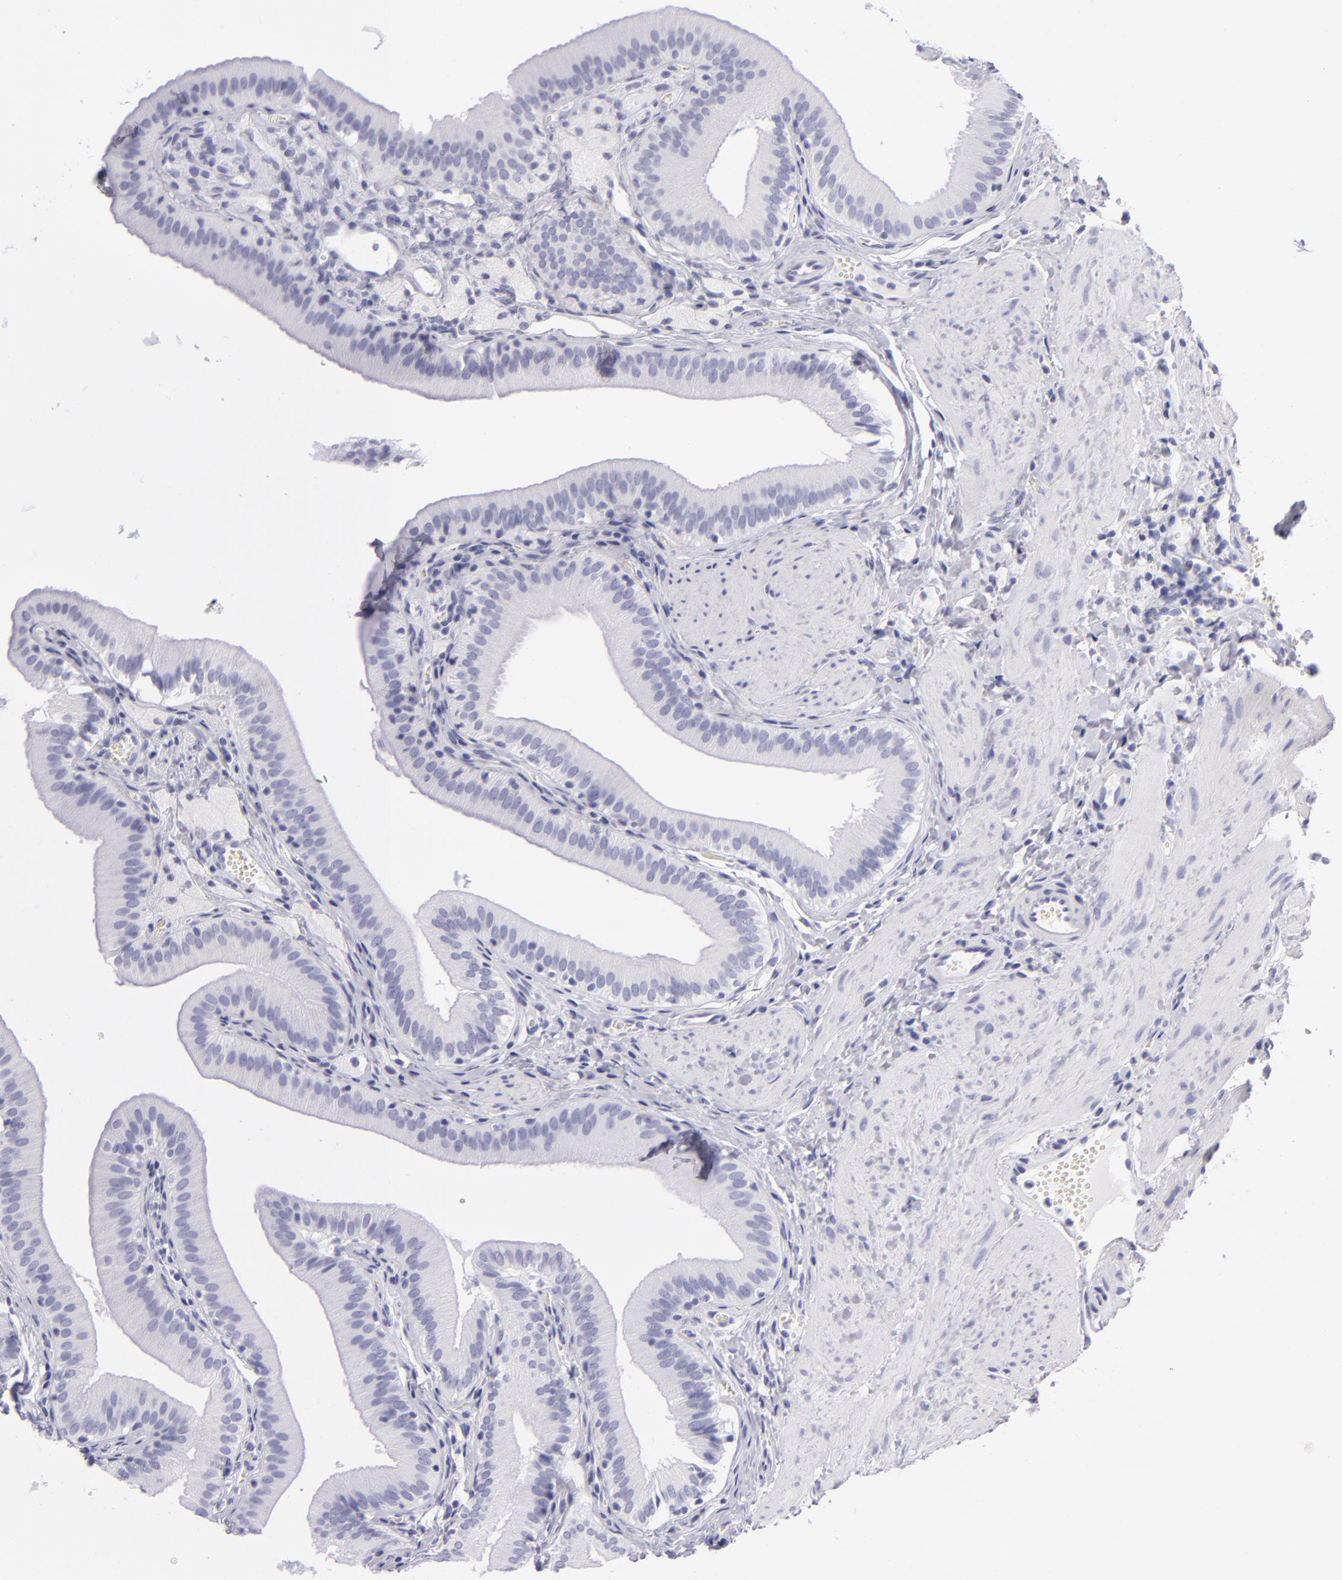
{"staining": {"intensity": "negative", "quantity": "none", "location": "none"}, "tissue": "gallbladder", "cell_type": "Glandular cells", "image_type": "normal", "snomed": [{"axis": "morphology", "description": "Normal tissue, NOS"}, {"axis": "topography", "description": "Gallbladder"}], "caption": "Human gallbladder stained for a protein using immunohistochemistry shows no expression in glandular cells.", "gene": "PVALB", "patient": {"sex": "female", "age": 24}}